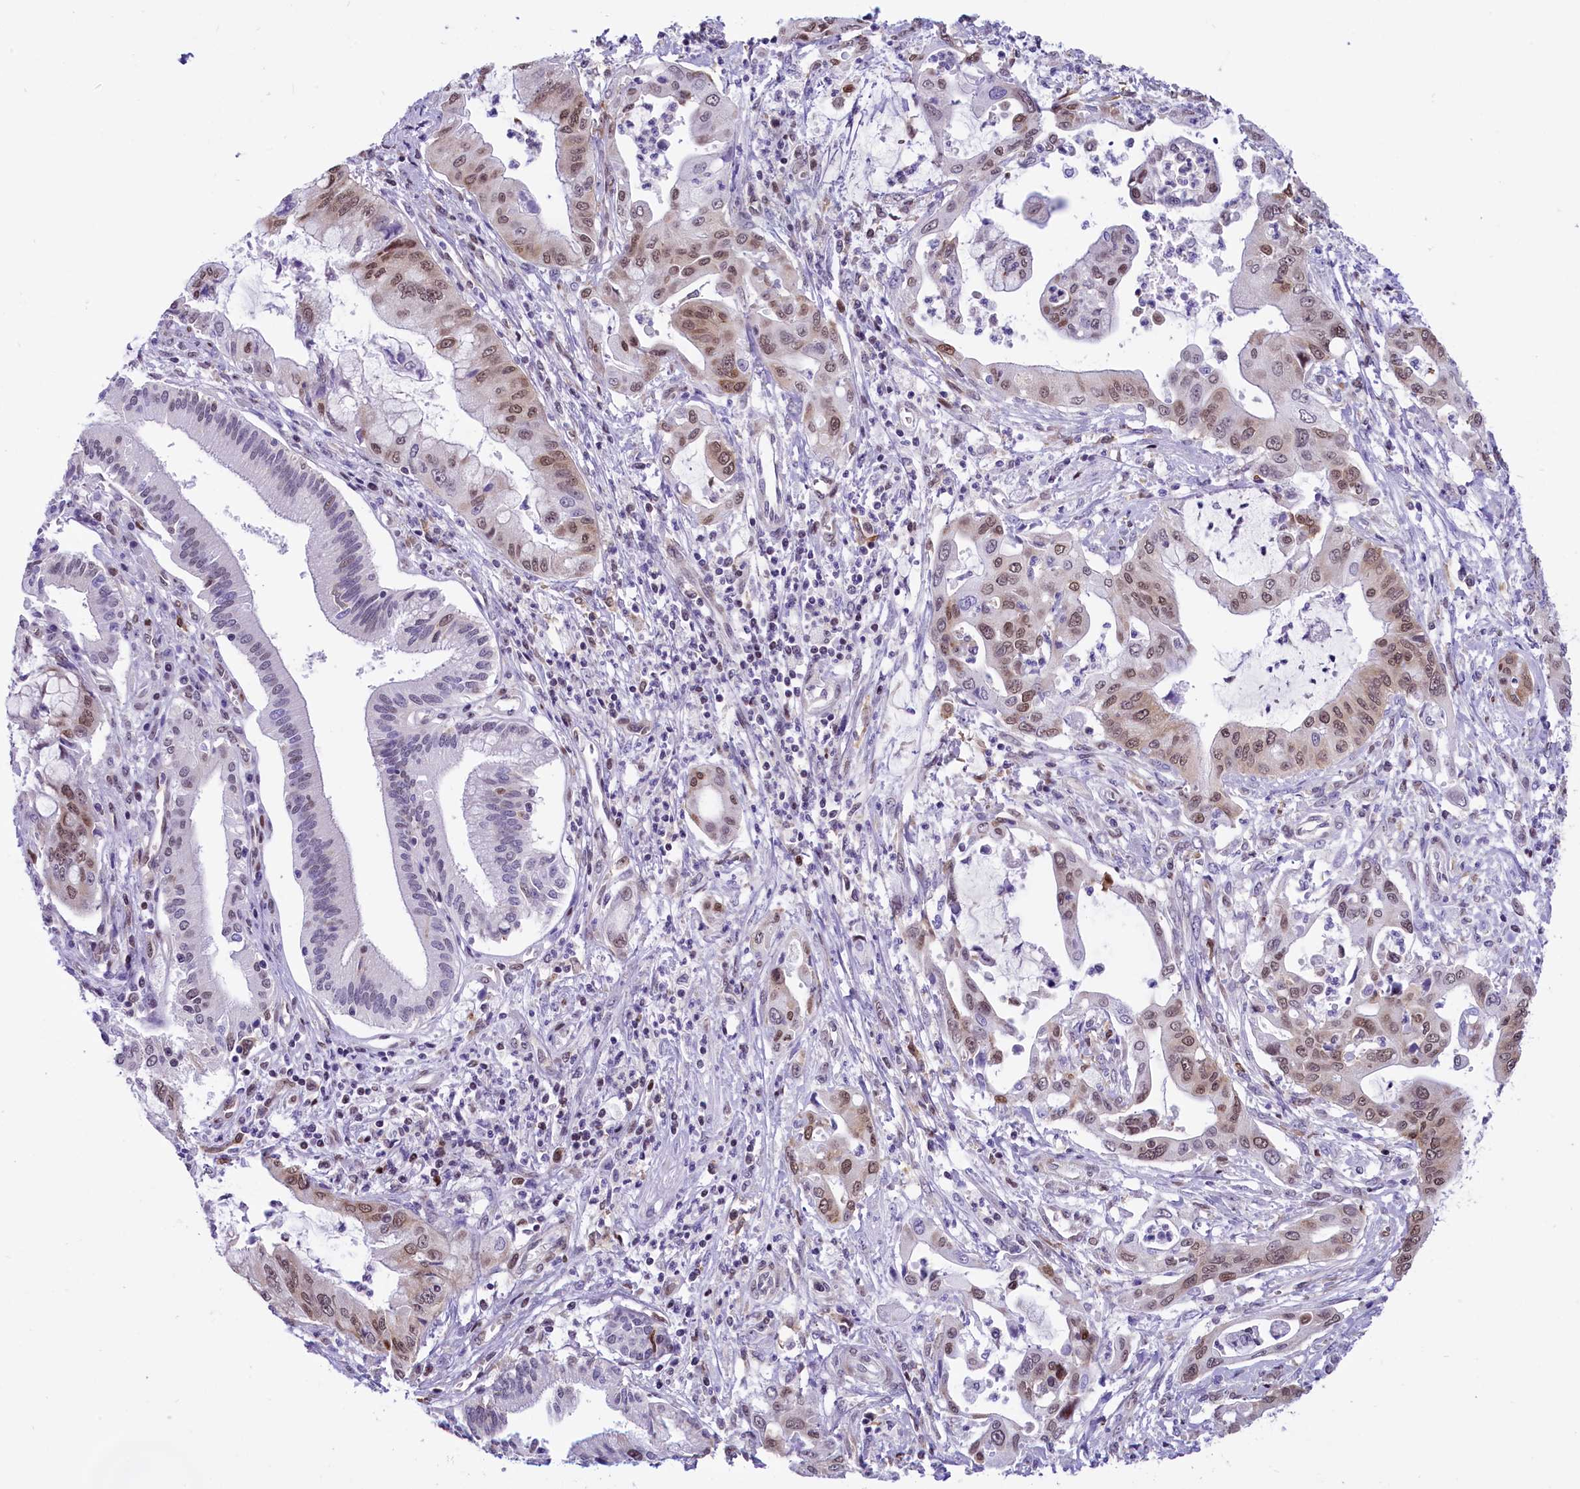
{"staining": {"intensity": "moderate", "quantity": "25%-75%", "location": "nuclear"}, "tissue": "pancreatic cancer", "cell_type": "Tumor cells", "image_type": "cancer", "snomed": [{"axis": "morphology", "description": "Adenocarcinoma, NOS"}, {"axis": "topography", "description": "Pancreas"}], "caption": "Immunohistochemical staining of human pancreatic cancer demonstrates medium levels of moderate nuclear protein expression in approximately 25%-75% of tumor cells.", "gene": "RPS6KB1", "patient": {"sex": "male", "age": 46}}